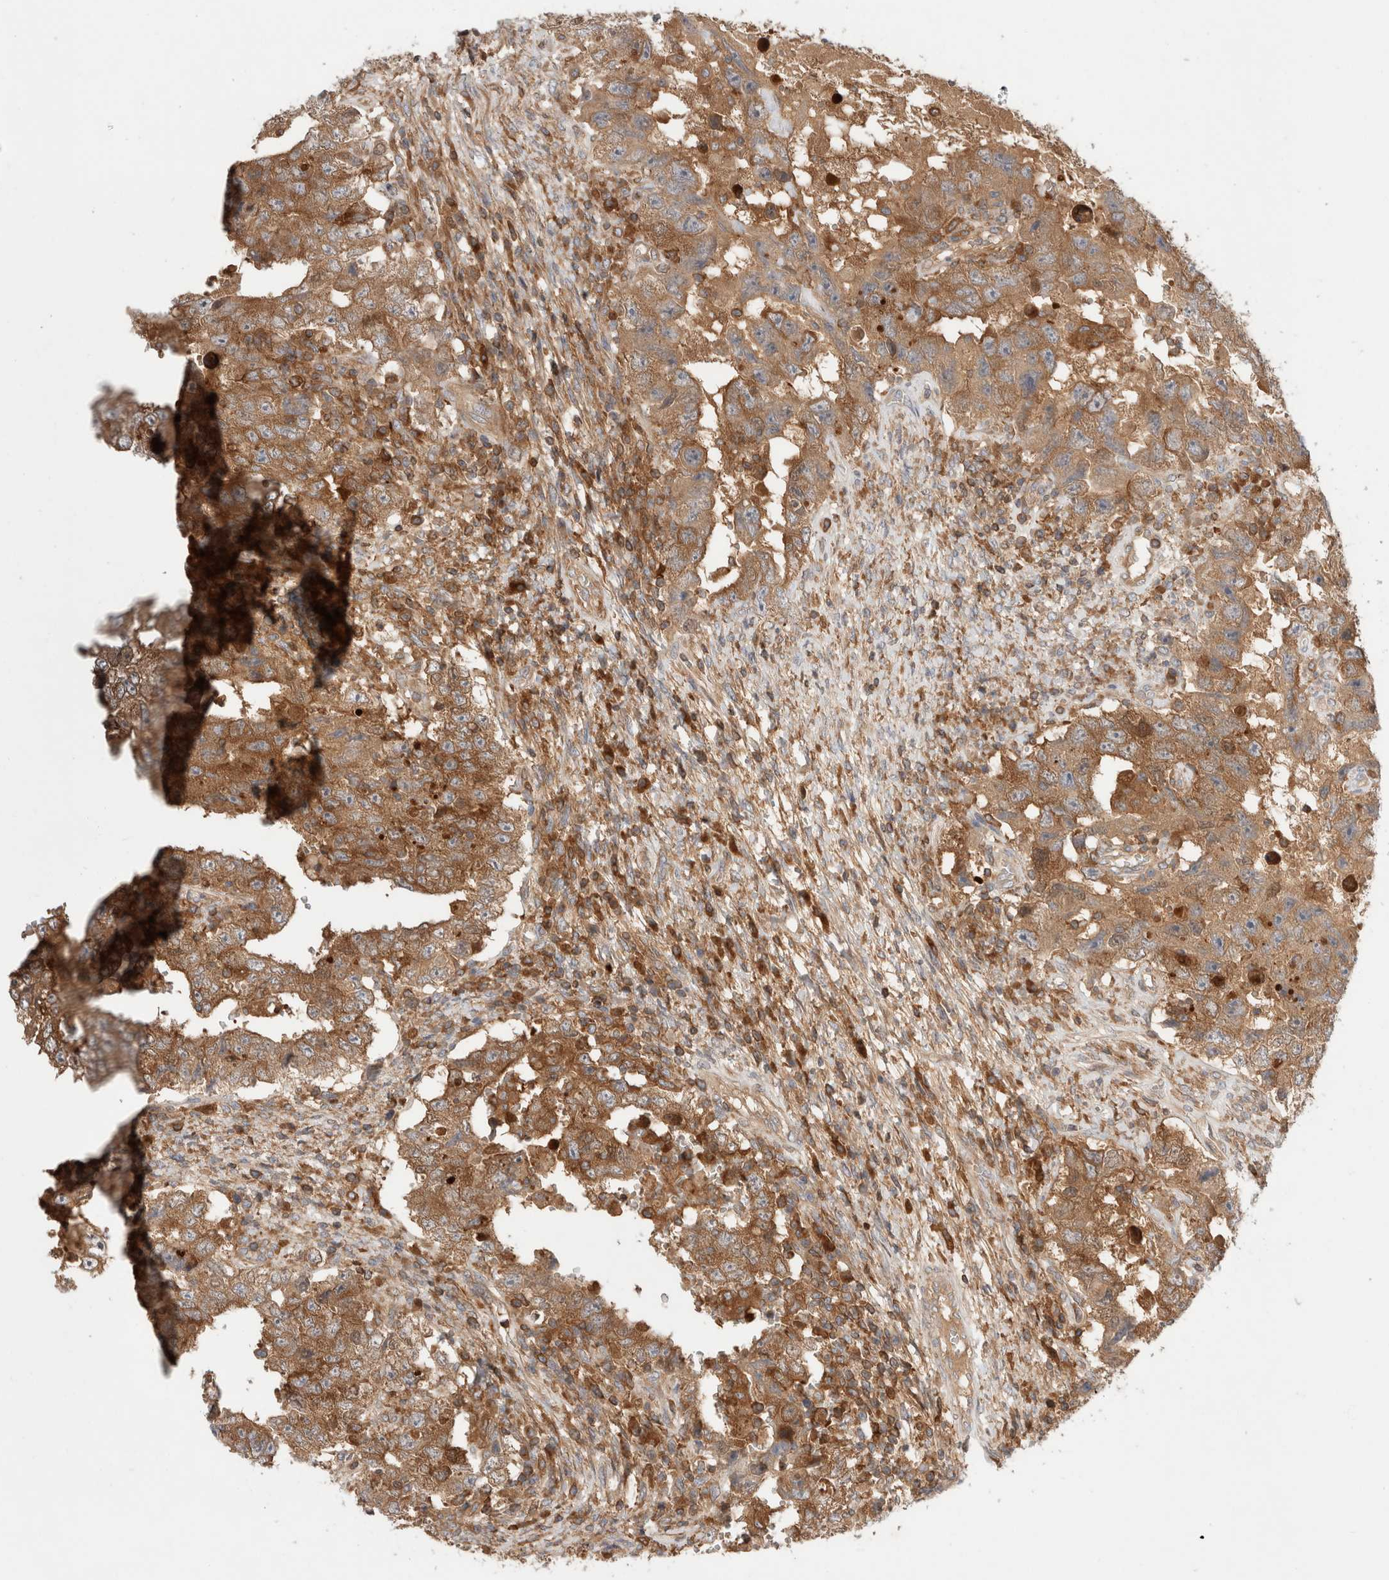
{"staining": {"intensity": "moderate", "quantity": ">75%", "location": "cytoplasmic/membranous"}, "tissue": "testis cancer", "cell_type": "Tumor cells", "image_type": "cancer", "snomed": [{"axis": "morphology", "description": "Carcinoma, Embryonal, NOS"}, {"axis": "topography", "description": "Testis"}], "caption": "The photomicrograph demonstrates staining of embryonal carcinoma (testis), revealing moderate cytoplasmic/membranous protein positivity (brown color) within tumor cells.", "gene": "KLHL14", "patient": {"sex": "male", "age": 26}}